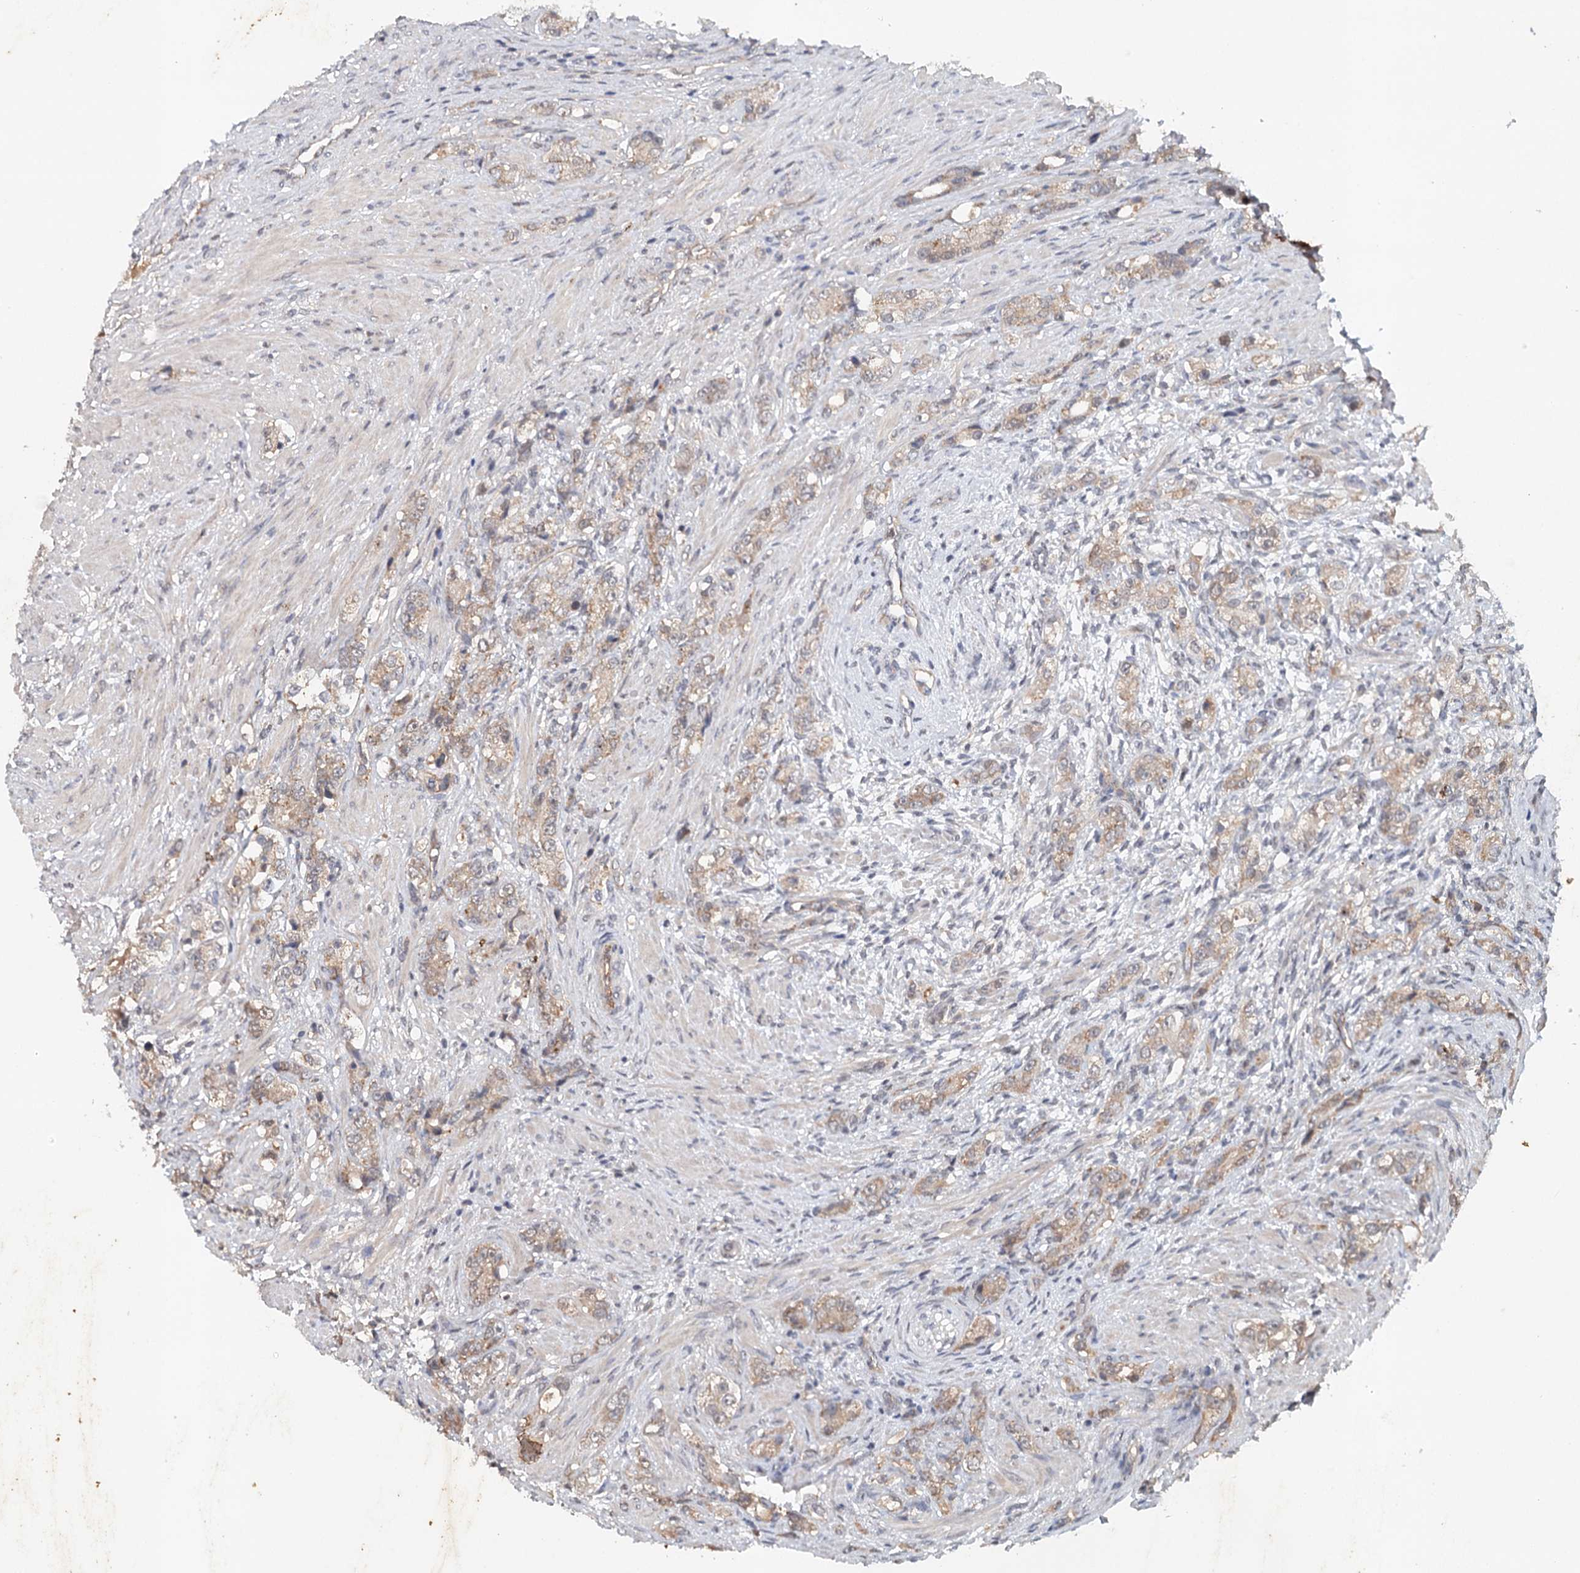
{"staining": {"intensity": "moderate", "quantity": ">75%", "location": "cytoplasmic/membranous"}, "tissue": "prostate cancer", "cell_type": "Tumor cells", "image_type": "cancer", "snomed": [{"axis": "morphology", "description": "Adenocarcinoma, High grade"}, {"axis": "topography", "description": "Prostate"}], "caption": "Moderate cytoplasmic/membranous expression for a protein is seen in about >75% of tumor cells of prostate cancer using immunohistochemistry.", "gene": "SYNPO", "patient": {"sex": "male", "age": 63}}